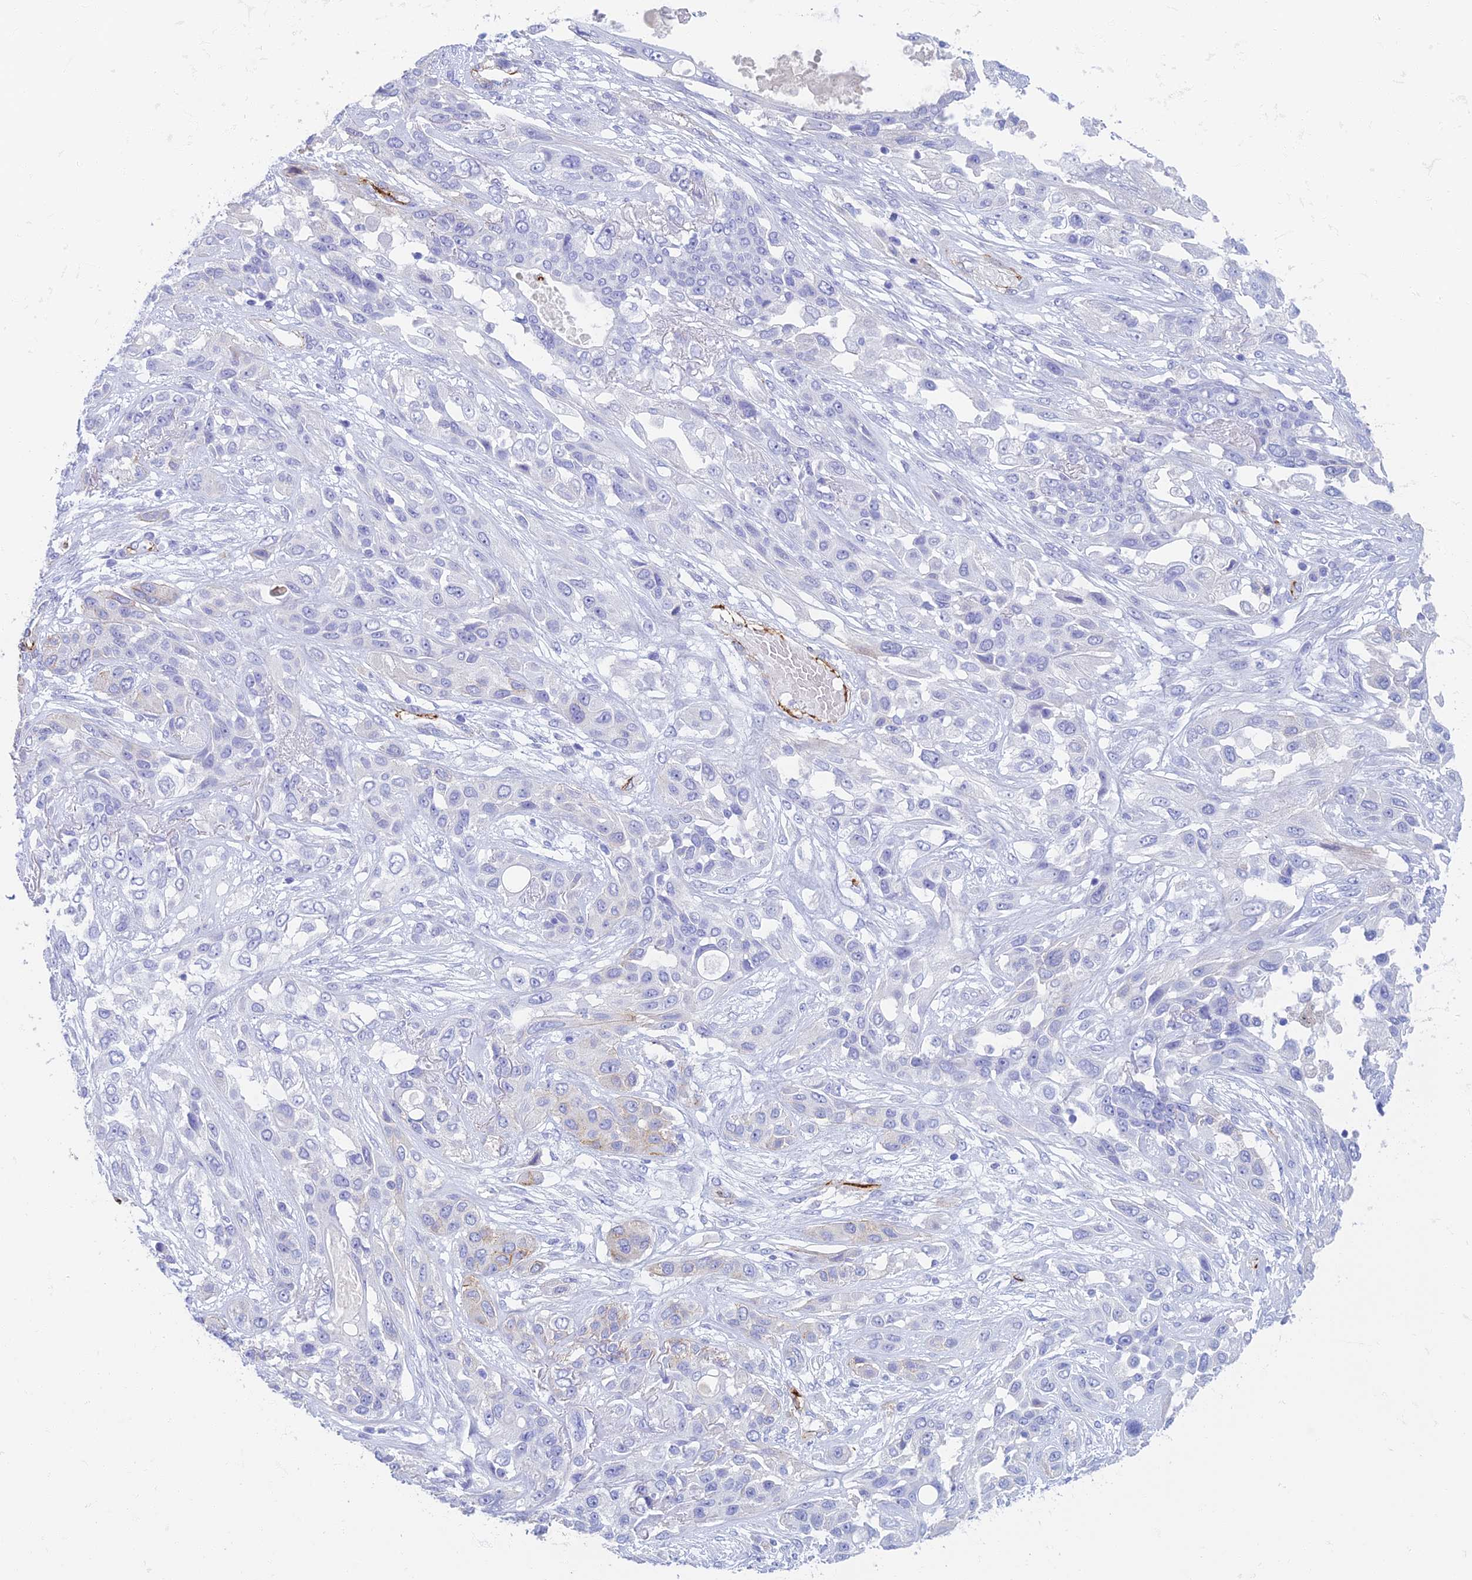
{"staining": {"intensity": "negative", "quantity": "none", "location": "none"}, "tissue": "lung cancer", "cell_type": "Tumor cells", "image_type": "cancer", "snomed": [{"axis": "morphology", "description": "Squamous cell carcinoma, NOS"}, {"axis": "topography", "description": "Lung"}], "caption": "Immunohistochemistry of human lung cancer shows no expression in tumor cells.", "gene": "ETFRF1", "patient": {"sex": "female", "age": 70}}